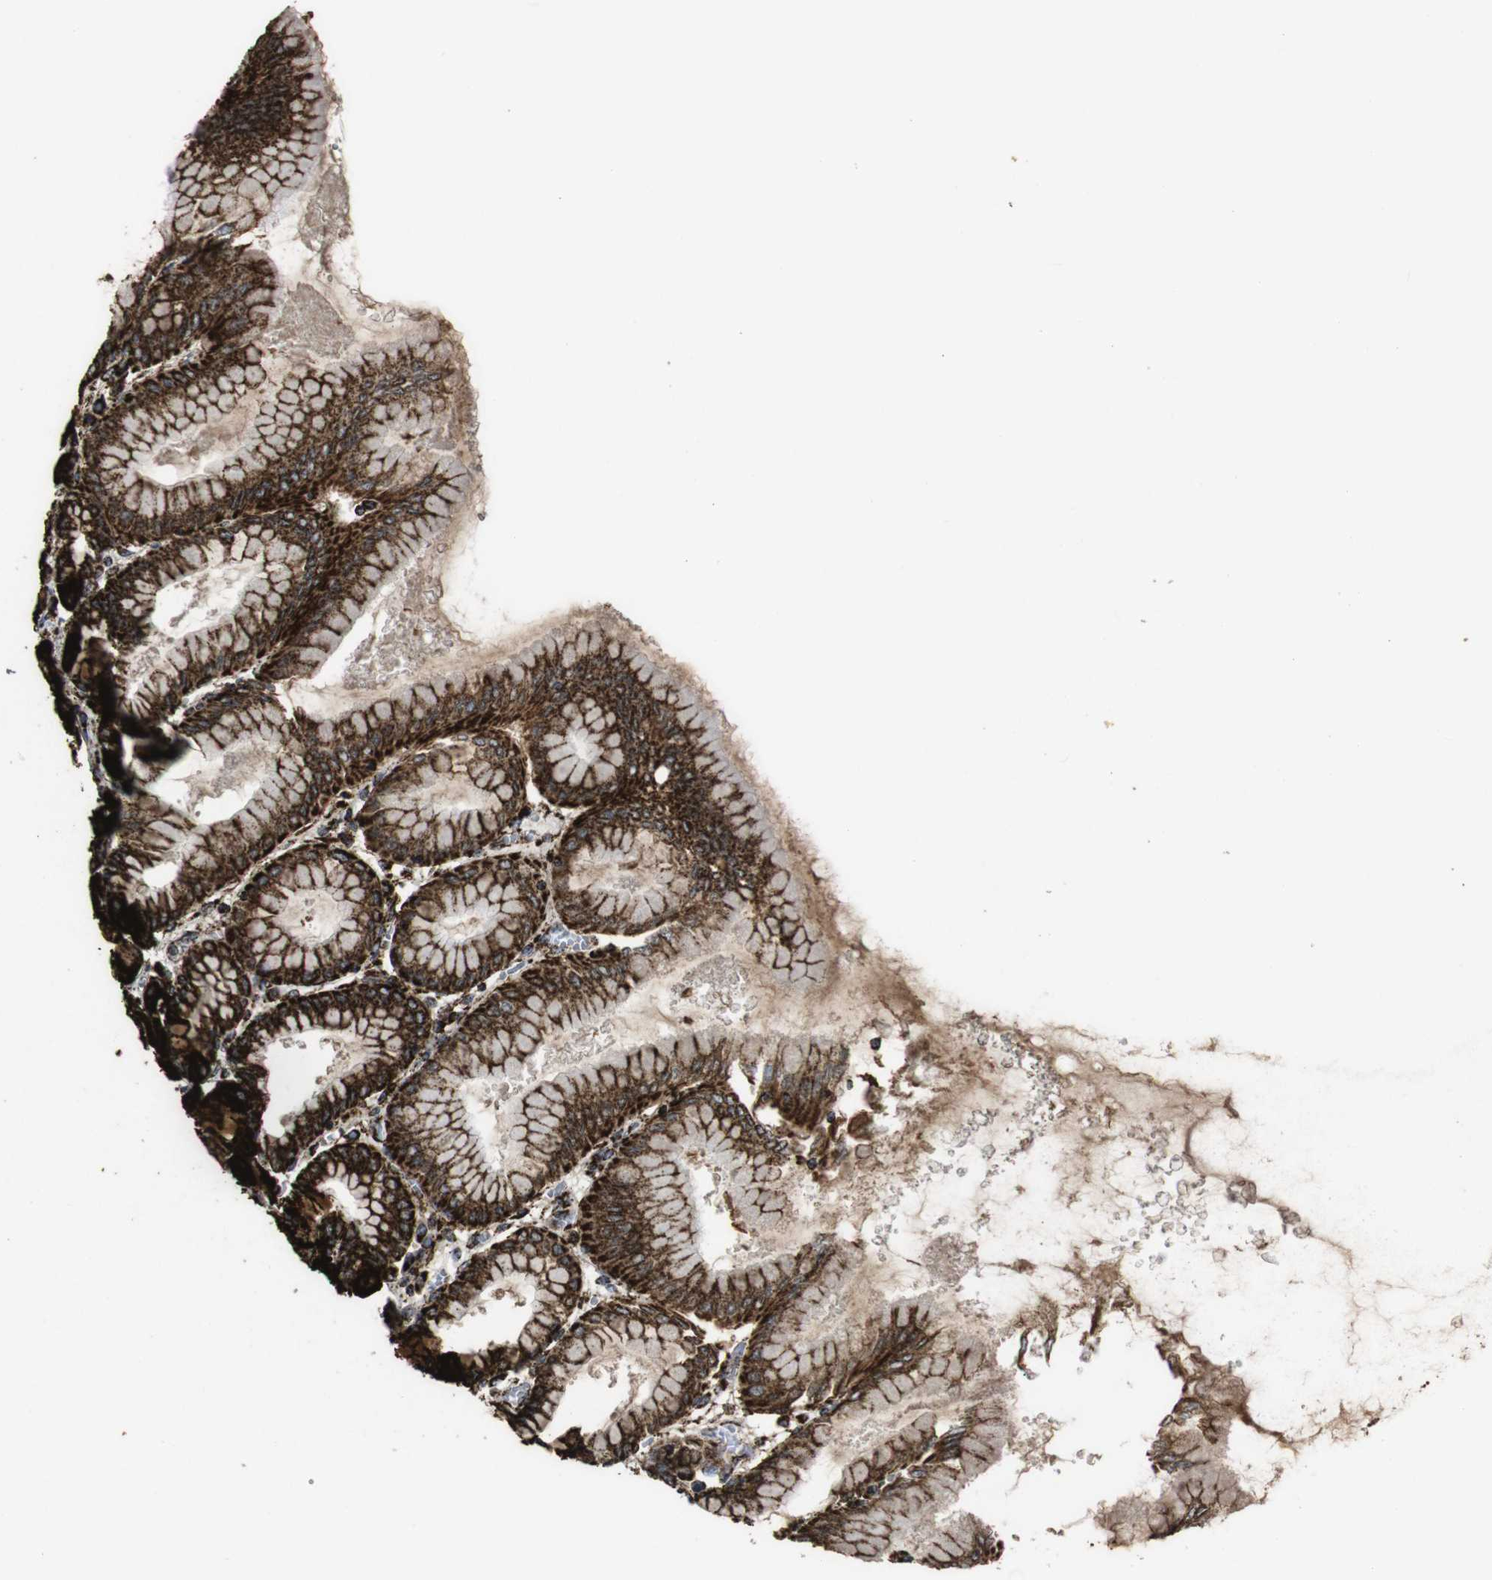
{"staining": {"intensity": "strong", "quantity": ">75%", "location": "cytoplasmic/membranous"}, "tissue": "stomach", "cell_type": "Glandular cells", "image_type": "normal", "snomed": [{"axis": "morphology", "description": "Normal tissue, NOS"}, {"axis": "topography", "description": "Stomach, upper"}], "caption": "A micrograph of stomach stained for a protein demonstrates strong cytoplasmic/membranous brown staining in glandular cells.", "gene": "ATP5F1A", "patient": {"sex": "female", "age": 56}}